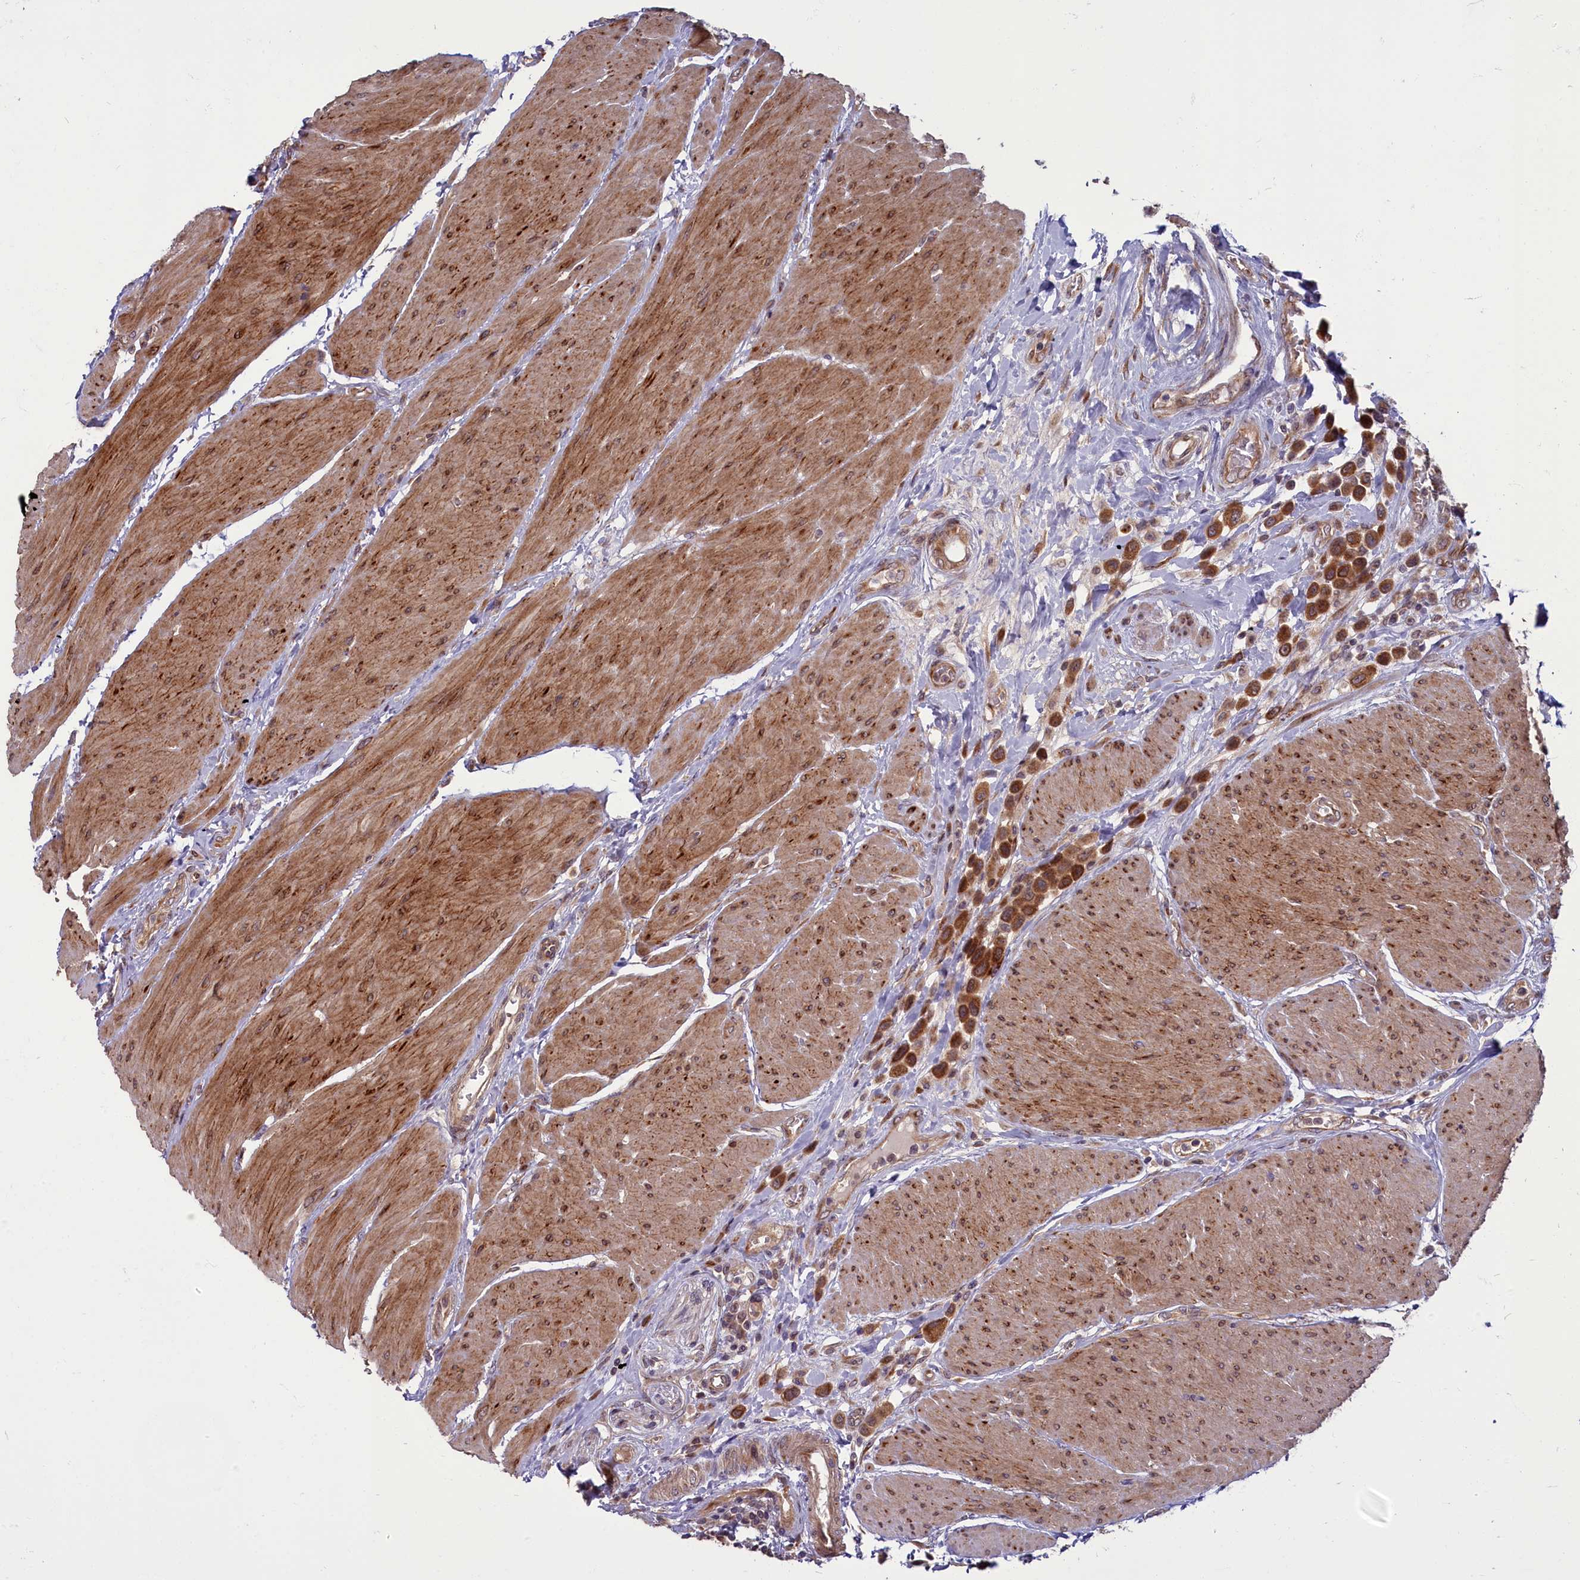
{"staining": {"intensity": "strong", "quantity": ">75%", "location": "cytoplasmic/membranous"}, "tissue": "urothelial cancer", "cell_type": "Tumor cells", "image_type": "cancer", "snomed": [{"axis": "morphology", "description": "Urothelial carcinoma, High grade"}, {"axis": "topography", "description": "Urinary bladder"}], "caption": "An IHC photomicrograph of neoplastic tissue is shown. Protein staining in brown highlights strong cytoplasmic/membranous positivity in urothelial carcinoma (high-grade) within tumor cells. The staining was performed using DAB (3,3'-diaminobenzidine), with brown indicating positive protein expression. Nuclei are stained blue with hematoxylin.", "gene": "MYCBP", "patient": {"sex": "male", "age": 50}}